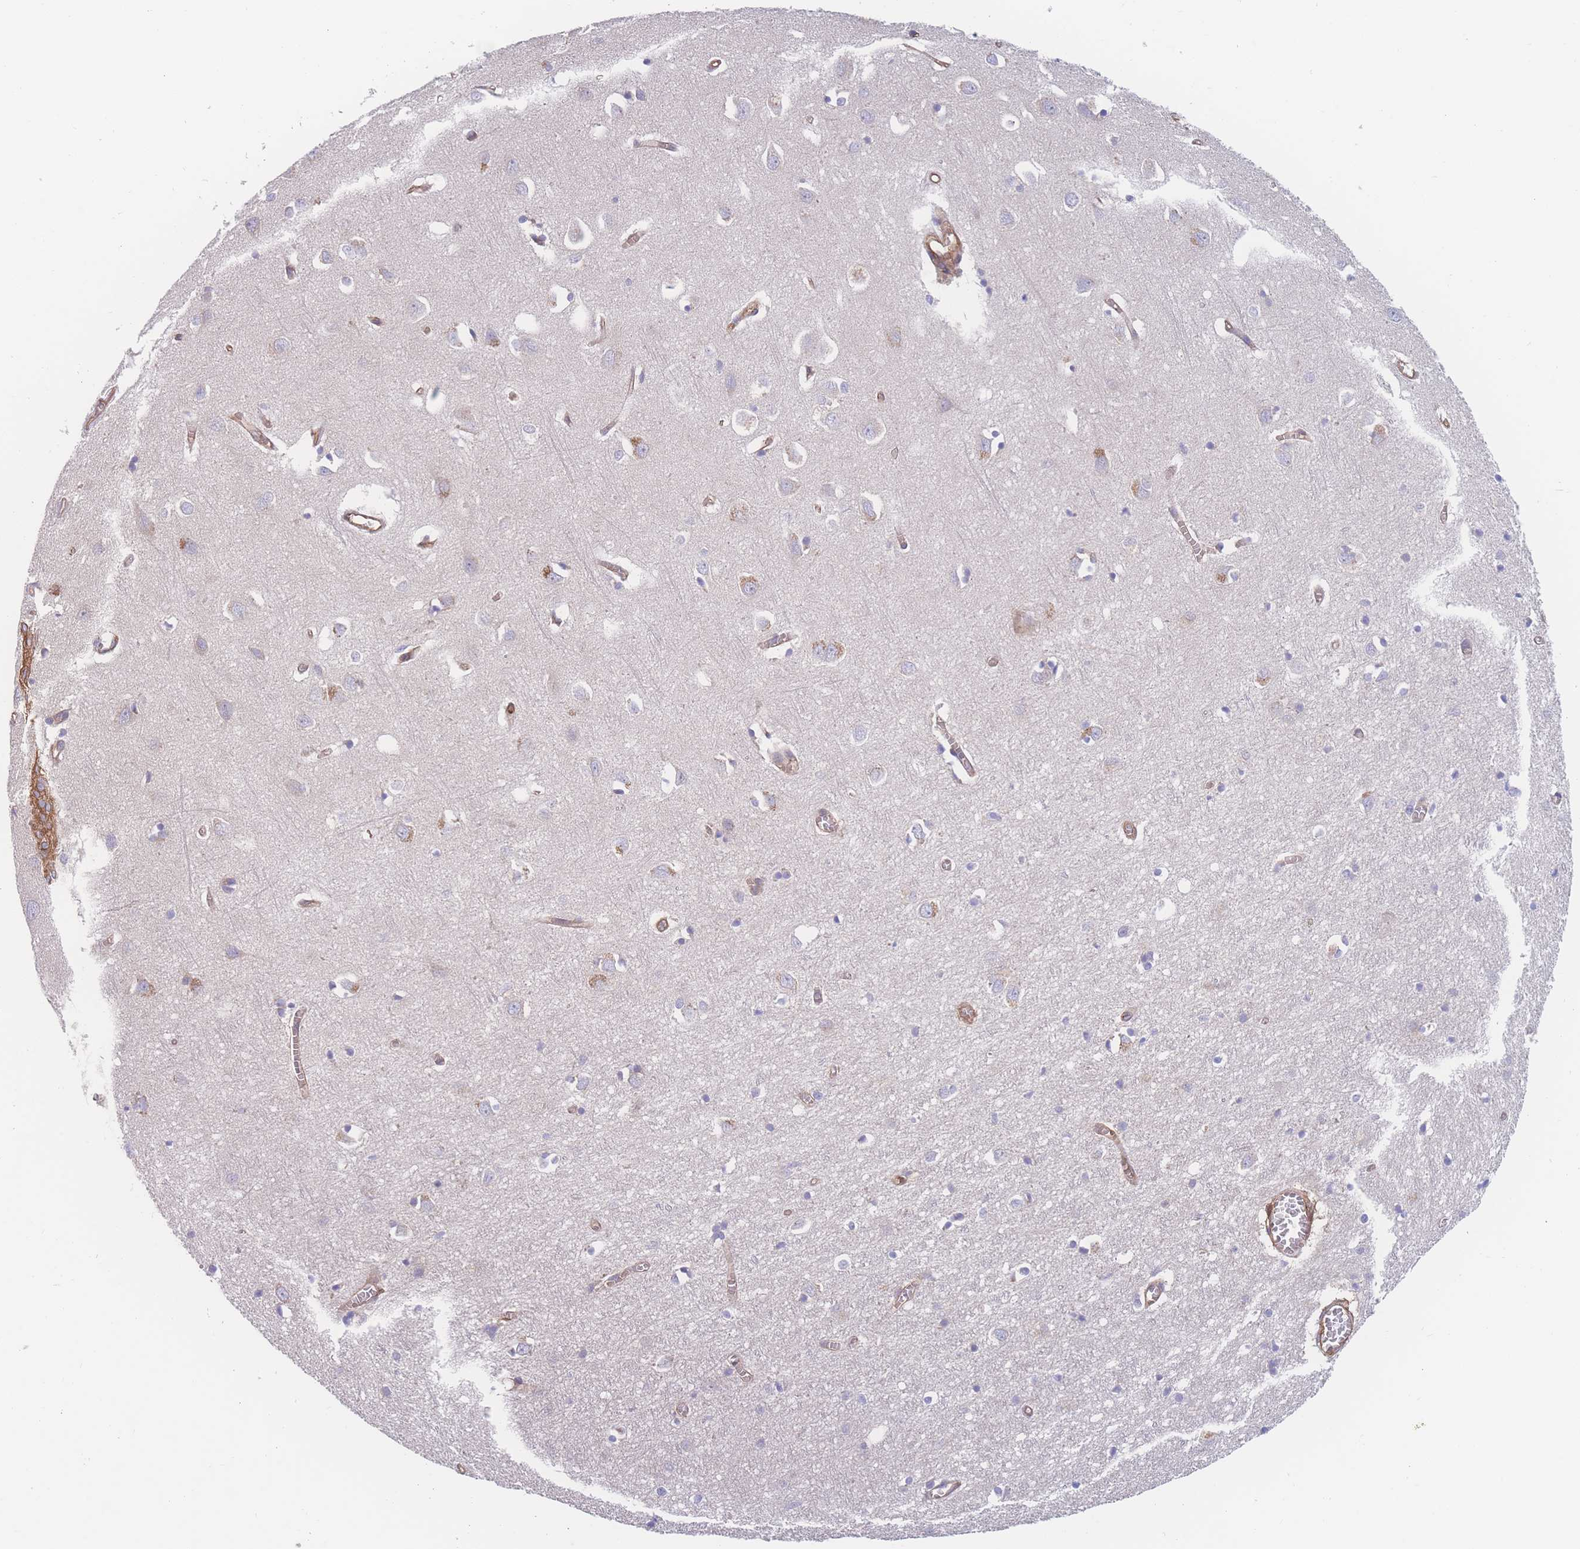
{"staining": {"intensity": "moderate", "quantity": ">75%", "location": "cytoplasmic/membranous"}, "tissue": "cerebral cortex", "cell_type": "Endothelial cells", "image_type": "normal", "snomed": [{"axis": "morphology", "description": "Normal tissue, NOS"}, {"axis": "topography", "description": "Cerebral cortex"}], "caption": "DAB immunohistochemical staining of normal cerebral cortex exhibits moderate cytoplasmic/membranous protein expression in approximately >75% of endothelial cells. Immunohistochemistry stains the protein of interest in brown and the nuclei are stained blue.", "gene": "CFAP97", "patient": {"sex": "female", "age": 64}}